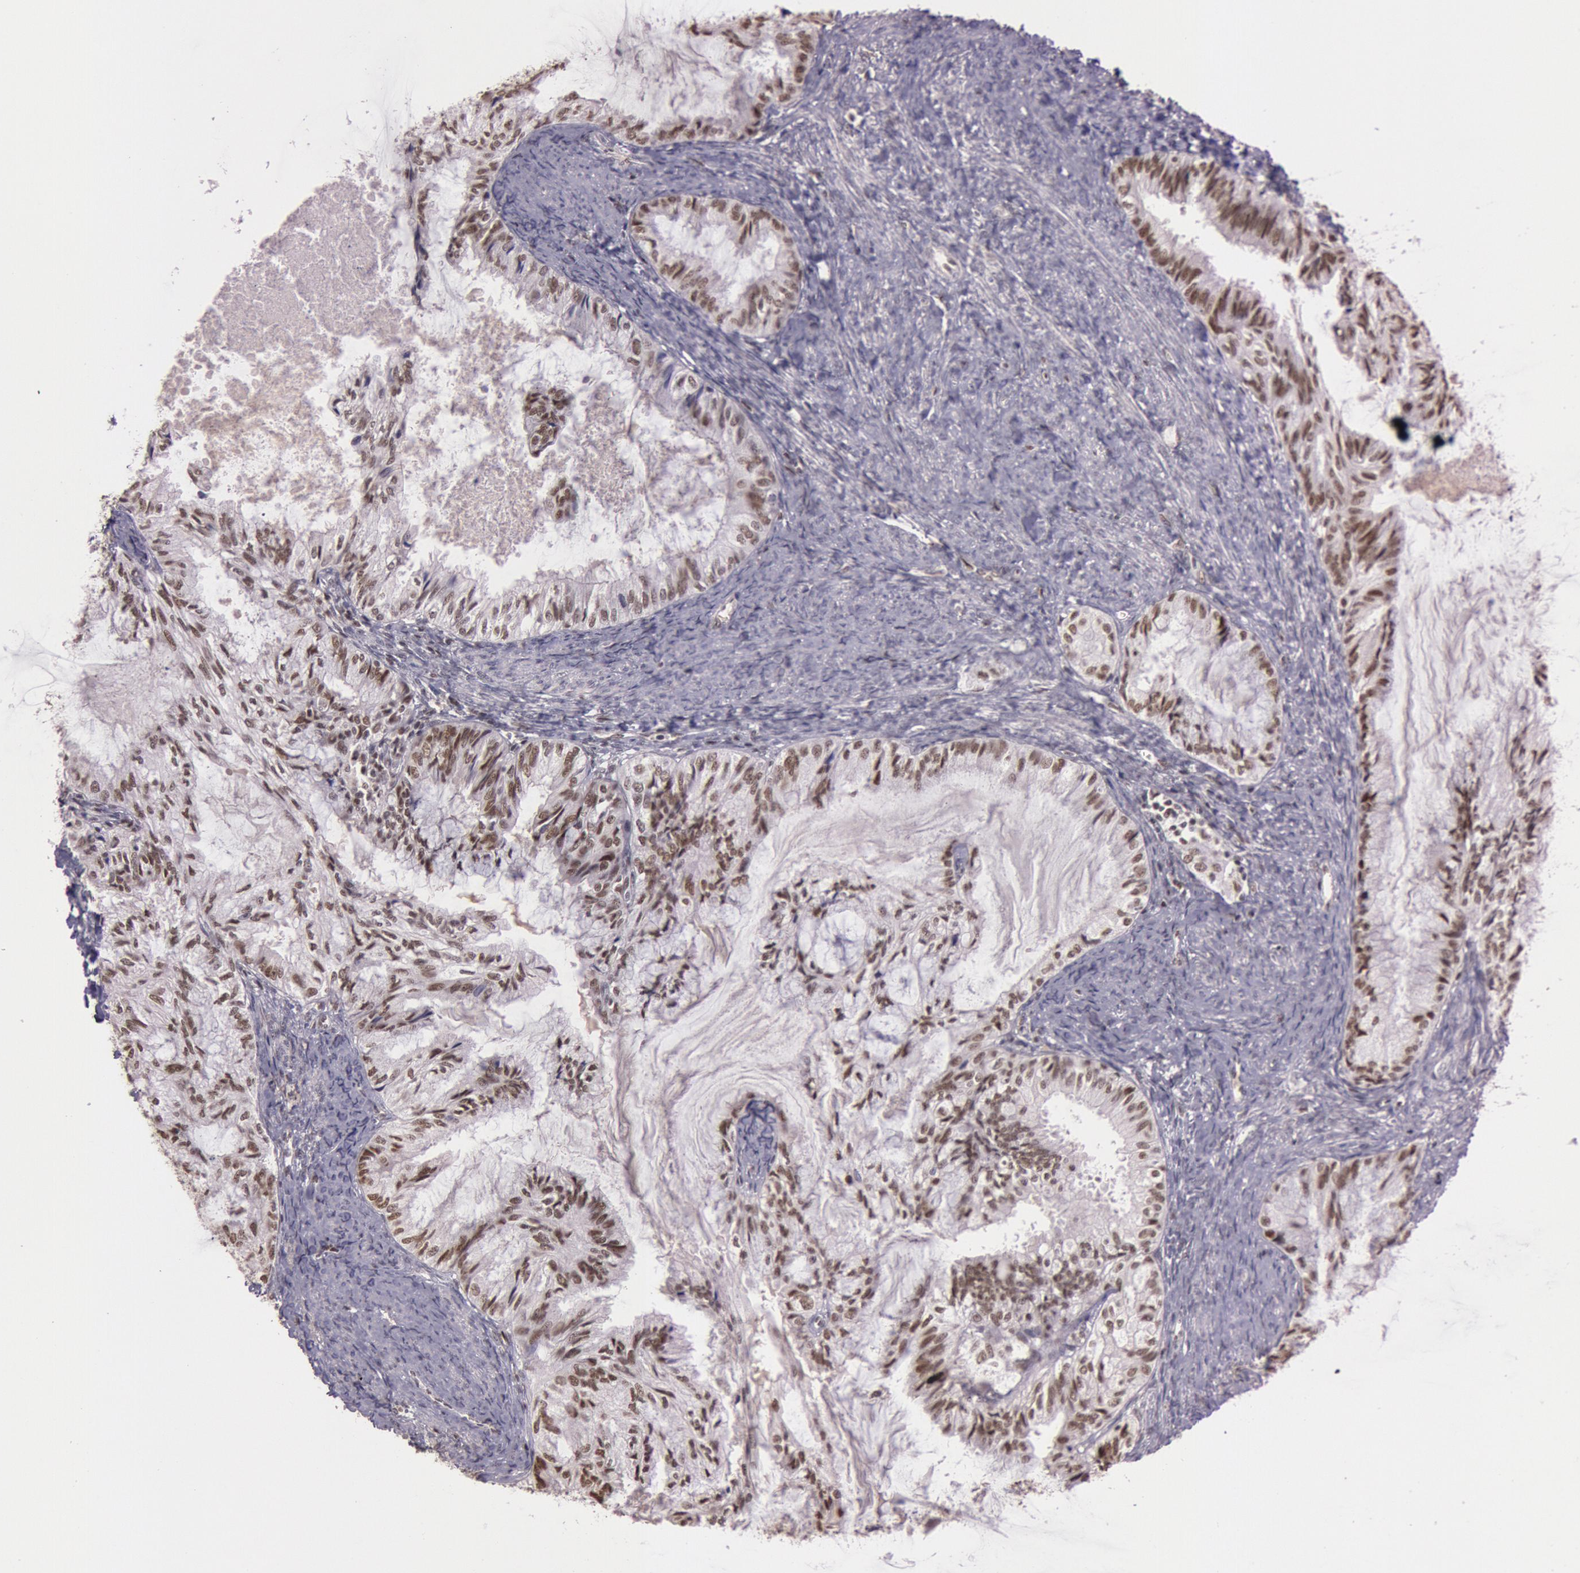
{"staining": {"intensity": "moderate", "quantity": ">75%", "location": "nuclear"}, "tissue": "endometrial cancer", "cell_type": "Tumor cells", "image_type": "cancer", "snomed": [{"axis": "morphology", "description": "Adenocarcinoma, NOS"}, {"axis": "topography", "description": "Endometrium"}], "caption": "Moderate nuclear protein staining is present in about >75% of tumor cells in endometrial cancer (adenocarcinoma).", "gene": "TASL", "patient": {"sex": "female", "age": 86}}